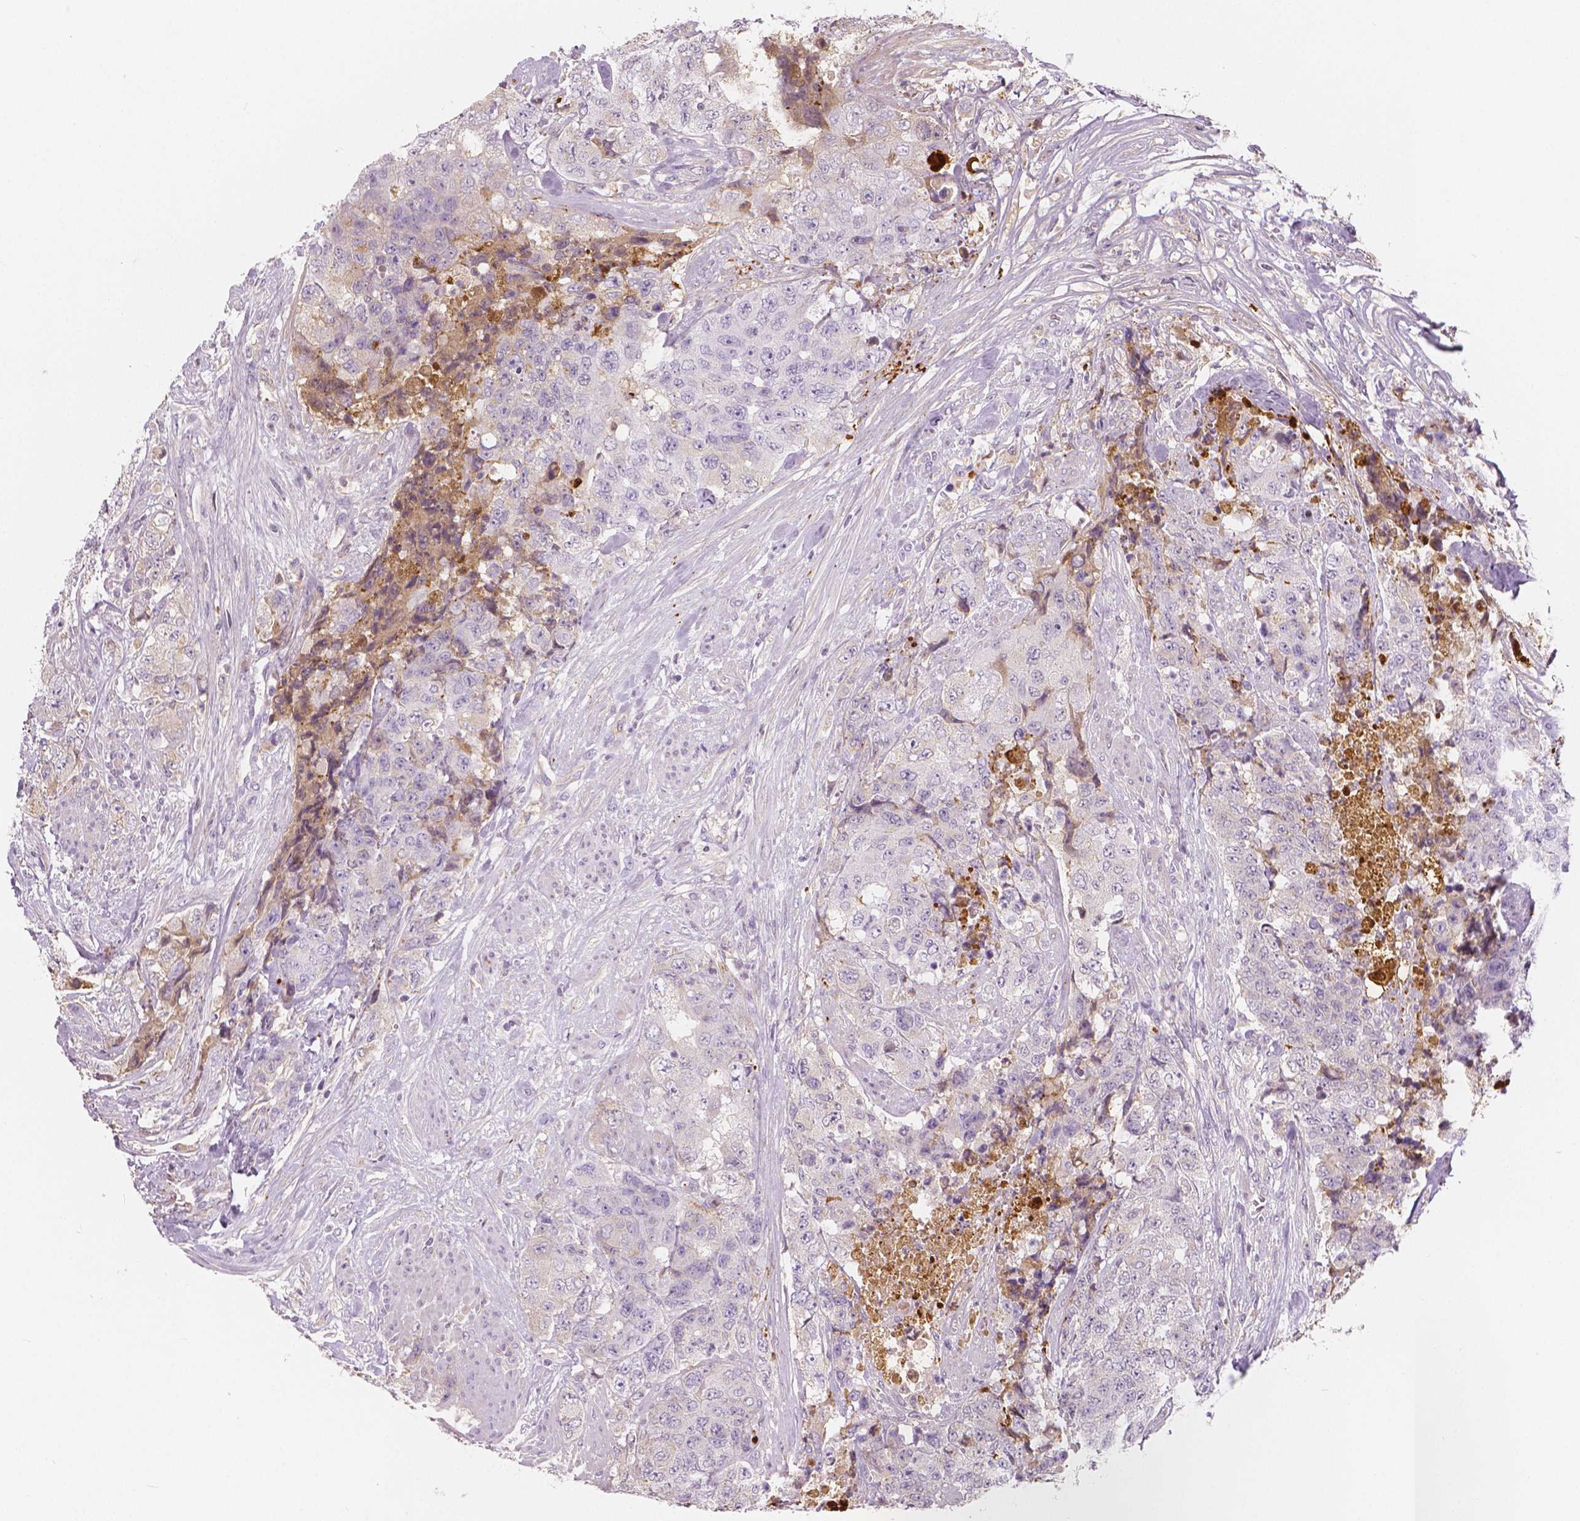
{"staining": {"intensity": "negative", "quantity": "none", "location": "none"}, "tissue": "urothelial cancer", "cell_type": "Tumor cells", "image_type": "cancer", "snomed": [{"axis": "morphology", "description": "Urothelial carcinoma, High grade"}, {"axis": "topography", "description": "Urinary bladder"}], "caption": "Immunohistochemistry micrograph of neoplastic tissue: urothelial cancer stained with DAB (3,3'-diaminobenzidine) shows no significant protein staining in tumor cells.", "gene": "APOA4", "patient": {"sex": "female", "age": 78}}